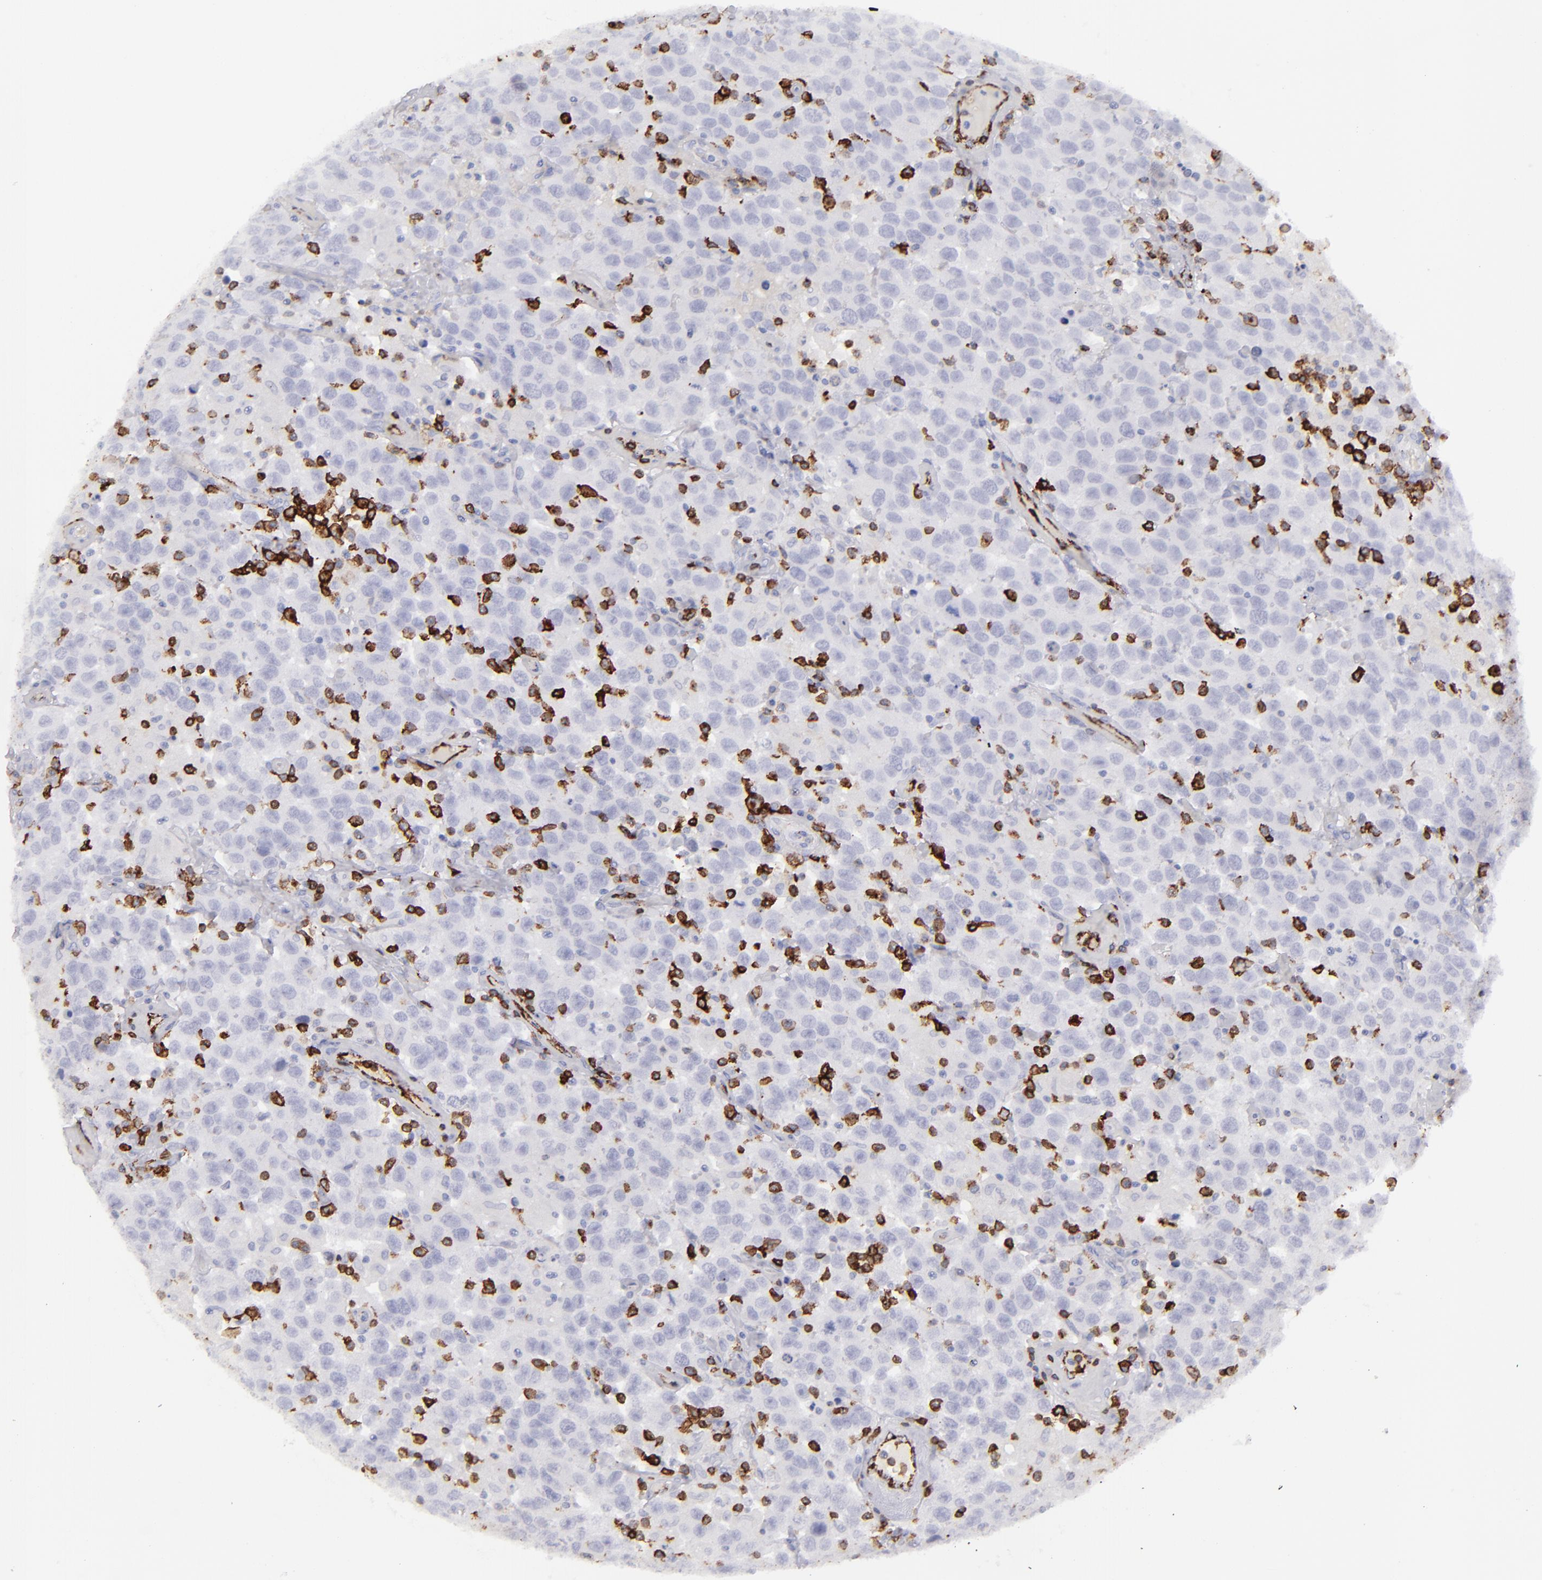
{"staining": {"intensity": "negative", "quantity": "none", "location": "none"}, "tissue": "testis cancer", "cell_type": "Tumor cells", "image_type": "cancer", "snomed": [{"axis": "morphology", "description": "Seminoma, NOS"}, {"axis": "topography", "description": "Testis"}], "caption": "There is no significant staining in tumor cells of testis seminoma.", "gene": "CD27", "patient": {"sex": "male", "age": 41}}